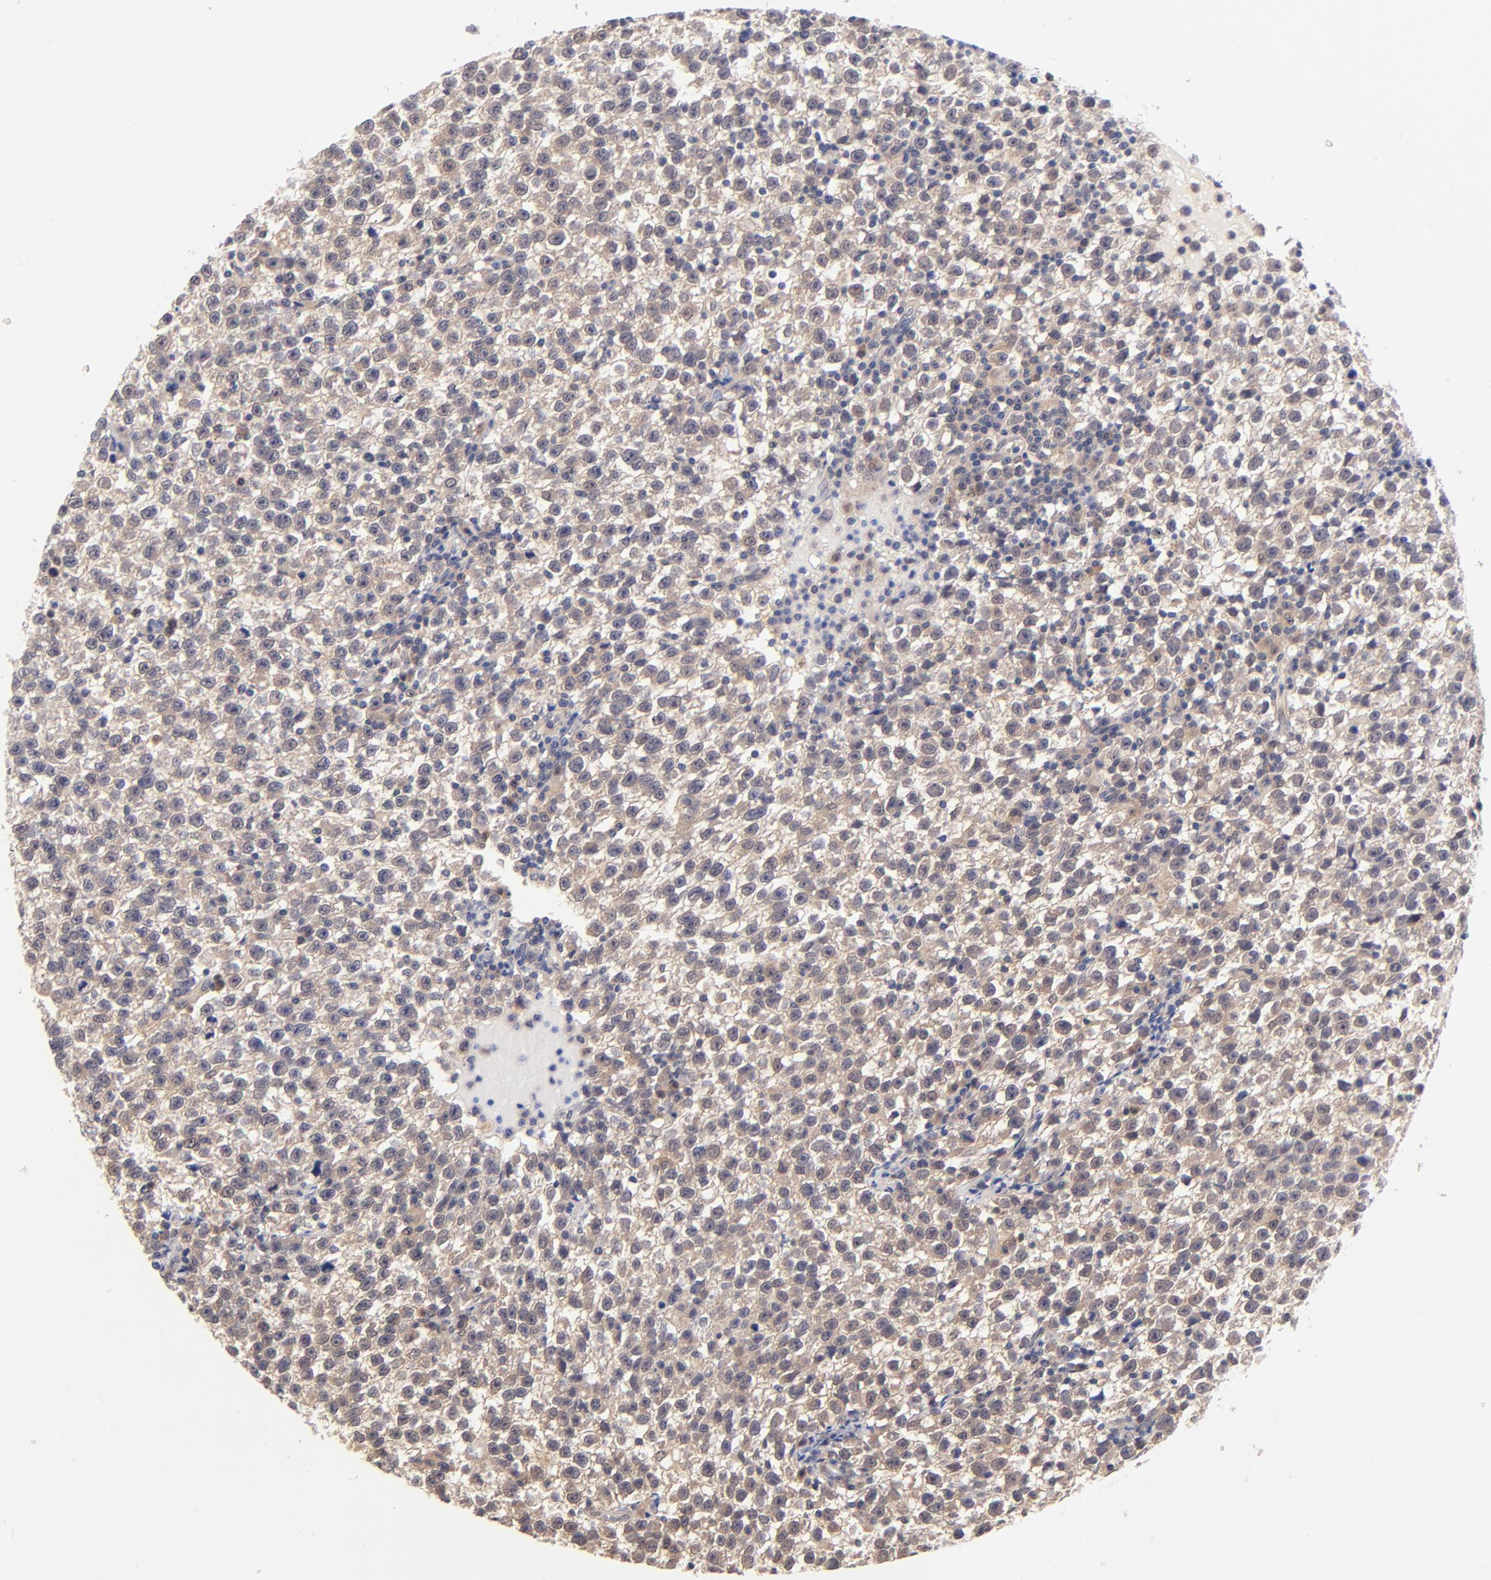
{"staining": {"intensity": "weak", "quantity": ">75%", "location": "cytoplasmic/membranous"}, "tissue": "testis cancer", "cell_type": "Tumor cells", "image_type": "cancer", "snomed": [{"axis": "morphology", "description": "Seminoma, NOS"}, {"axis": "topography", "description": "Testis"}], "caption": "Immunohistochemistry image of human testis seminoma stained for a protein (brown), which displays low levels of weak cytoplasmic/membranous positivity in approximately >75% of tumor cells.", "gene": "TXNL1", "patient": {"sex": "male", "age": 35}}